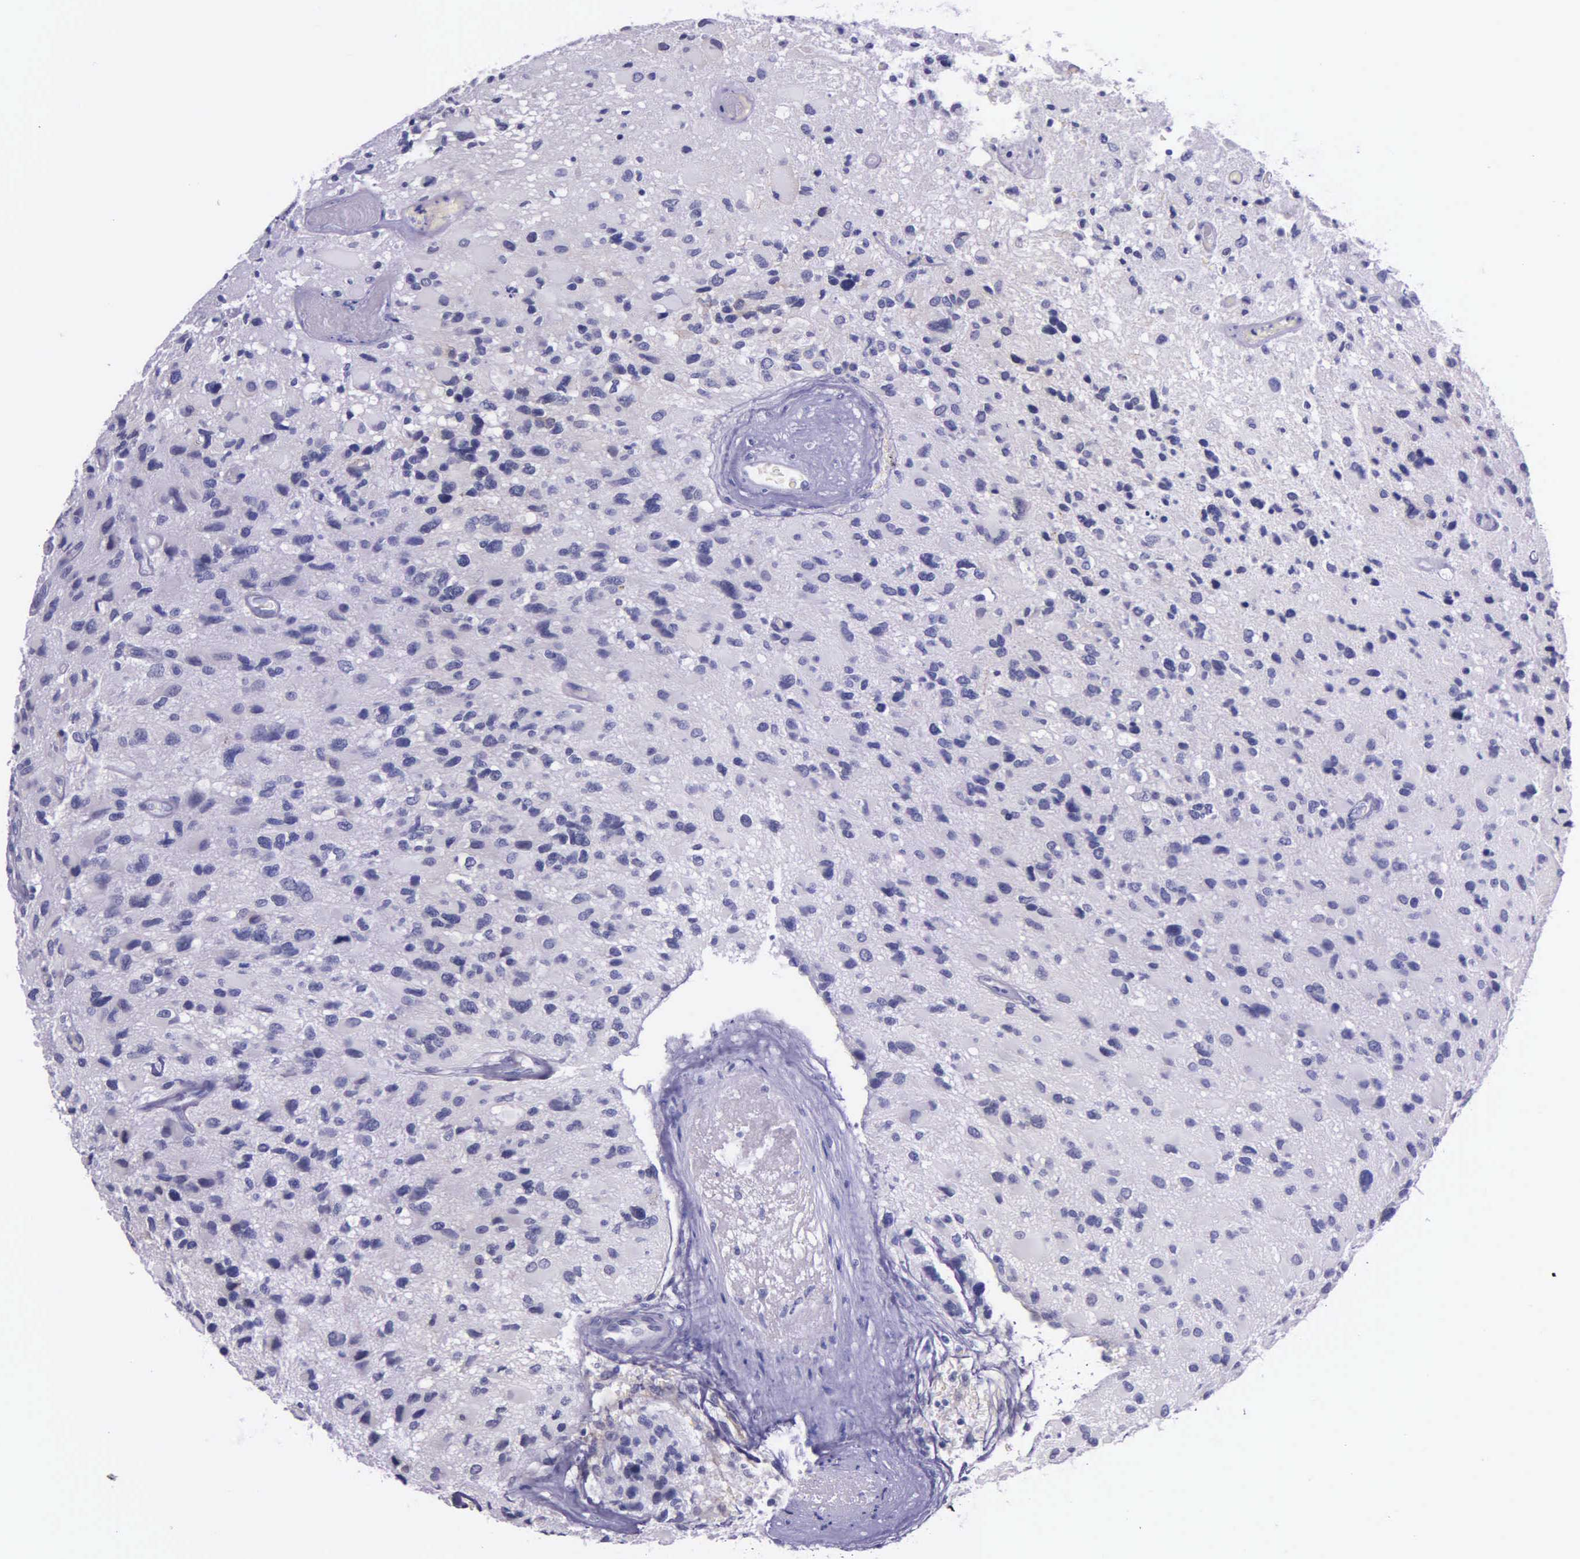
{"staining": {"intensity": "negative", "quantity": "none", "location": "none"}, "tissue": "glioma", "cell_type": "Tumor cells", "image_type": "cancer", "snomed": [{"axis": "morphology", "description": "Glioma, malignant, High grade"}, {"axis": "topography", "description": "Brain"}], "caption": "Immunohistochemistry (IHC) image of glioma stained for a protein (brown), which exhibits no staining in tumor cells.", "gene": "AHNAK2", "patient": {"sex": "male", "age": 69}}